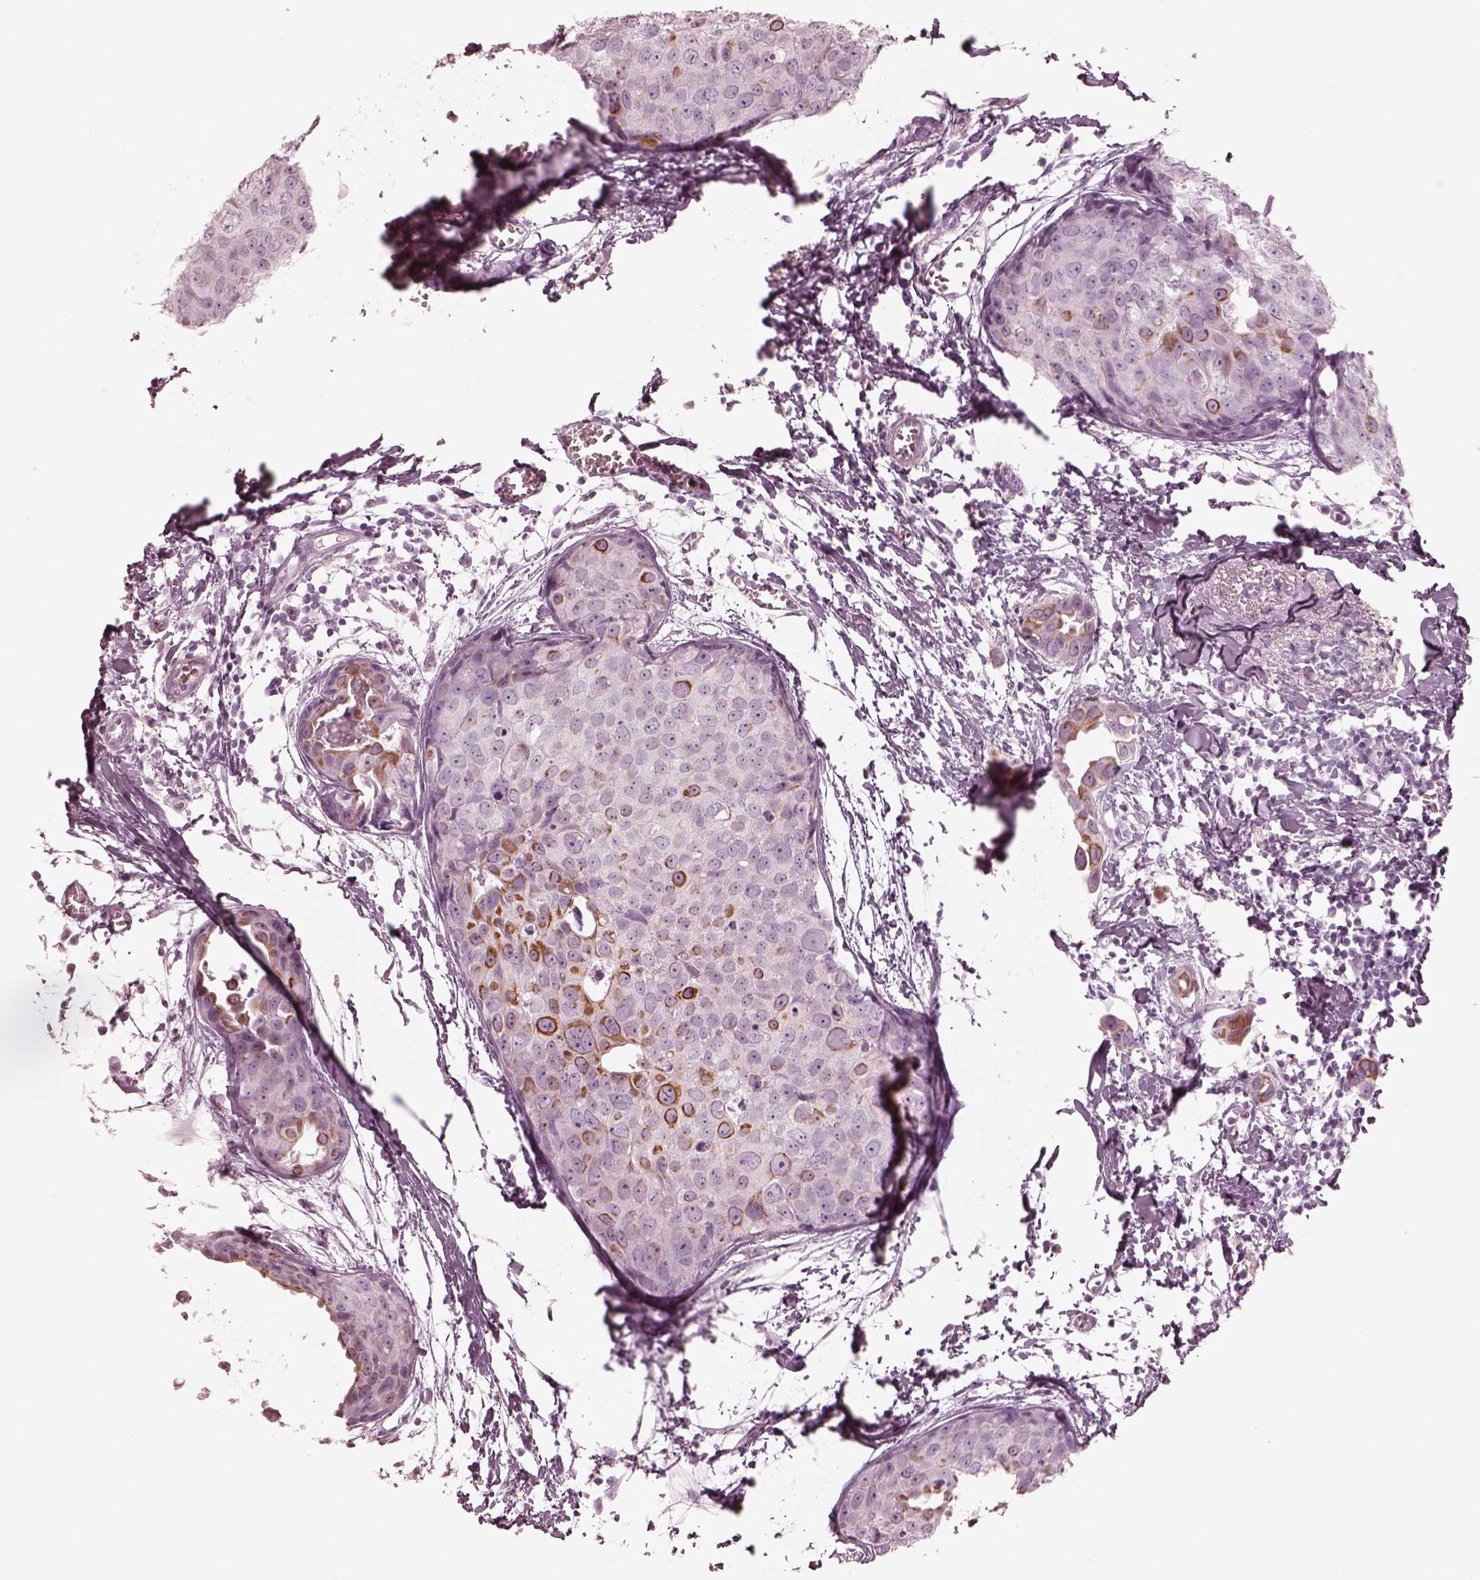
{"staining": {"intensity": "moderate", "quantity": "<25%", "location": "cytoplasmic/membranous"}, "tissue": "breast cancer", "cell_type": "Tumor cells", "image_type": "cancer", "snomed": [{"axis": "morphology", "description": "Duct carcinoma"}, {"axis": "topography", "description": "Breast"}], "caption": "Breast intraductal carcinoma stained for a protein (brown) shows moderate cytoplasmic/membranous positive expression in about <25% of tumor cells.", "gene": "PON3", "patient": {"sex": "female", "age": 38}}